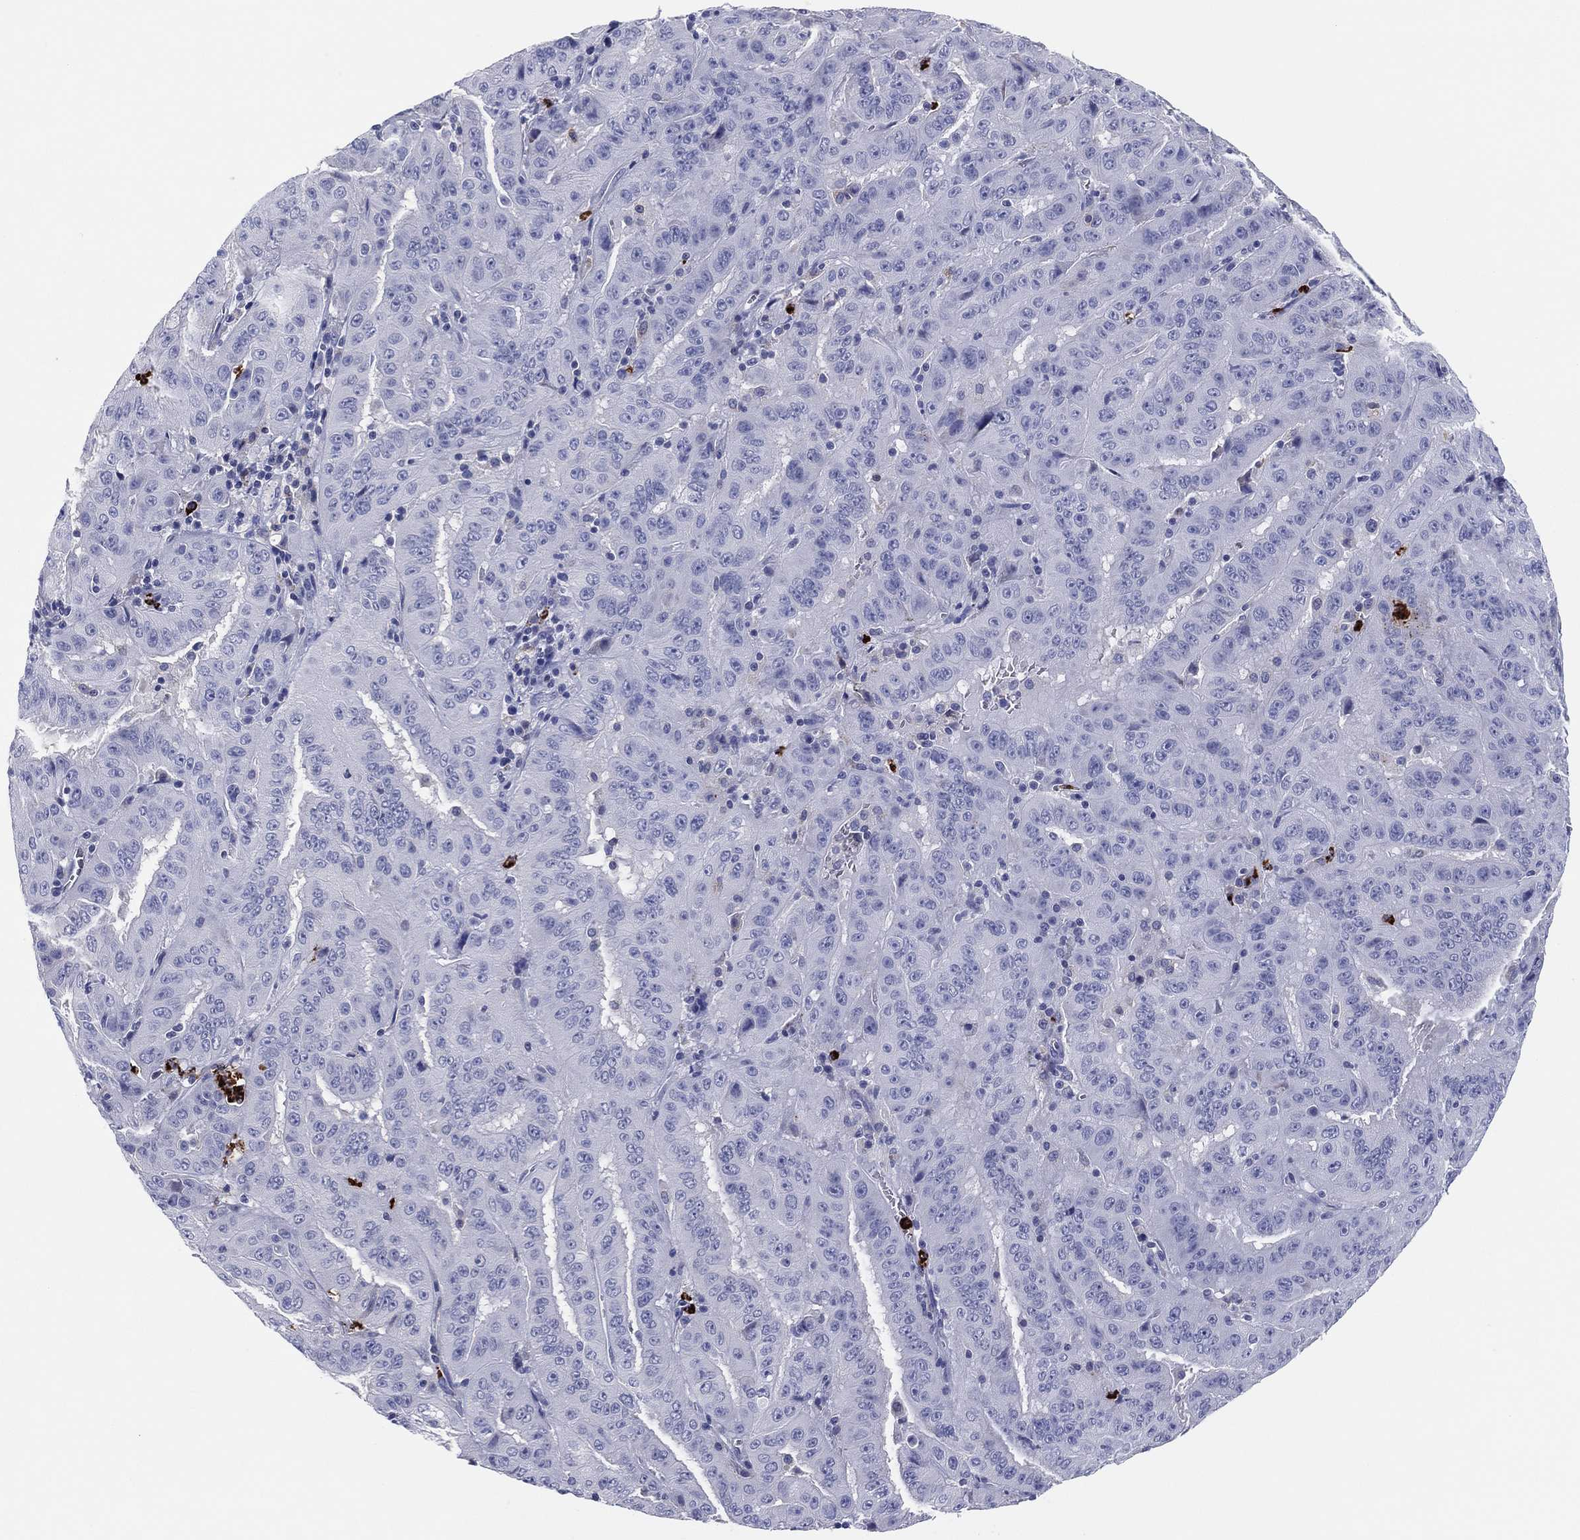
{"staining": {"intensity": "negative", "quantity": "none", "location": "none"}, "tissue": "pancreatic cancer", "cell_type": "Tumor cells", "image_type": "cancer", "snomed": [{"axis": "morphology", "description": "Adenocarcinoma, NOS"}, {"axis": "topography", "description": "Pancreas"}], "caption": "IHC histopathology image of human pancreatic adenocarcinoma stained for a protein (brown), which exhibits no expression in tumor cells.", "gene": "PLAC8", "patient": {"sex": "male", "age": 63}}